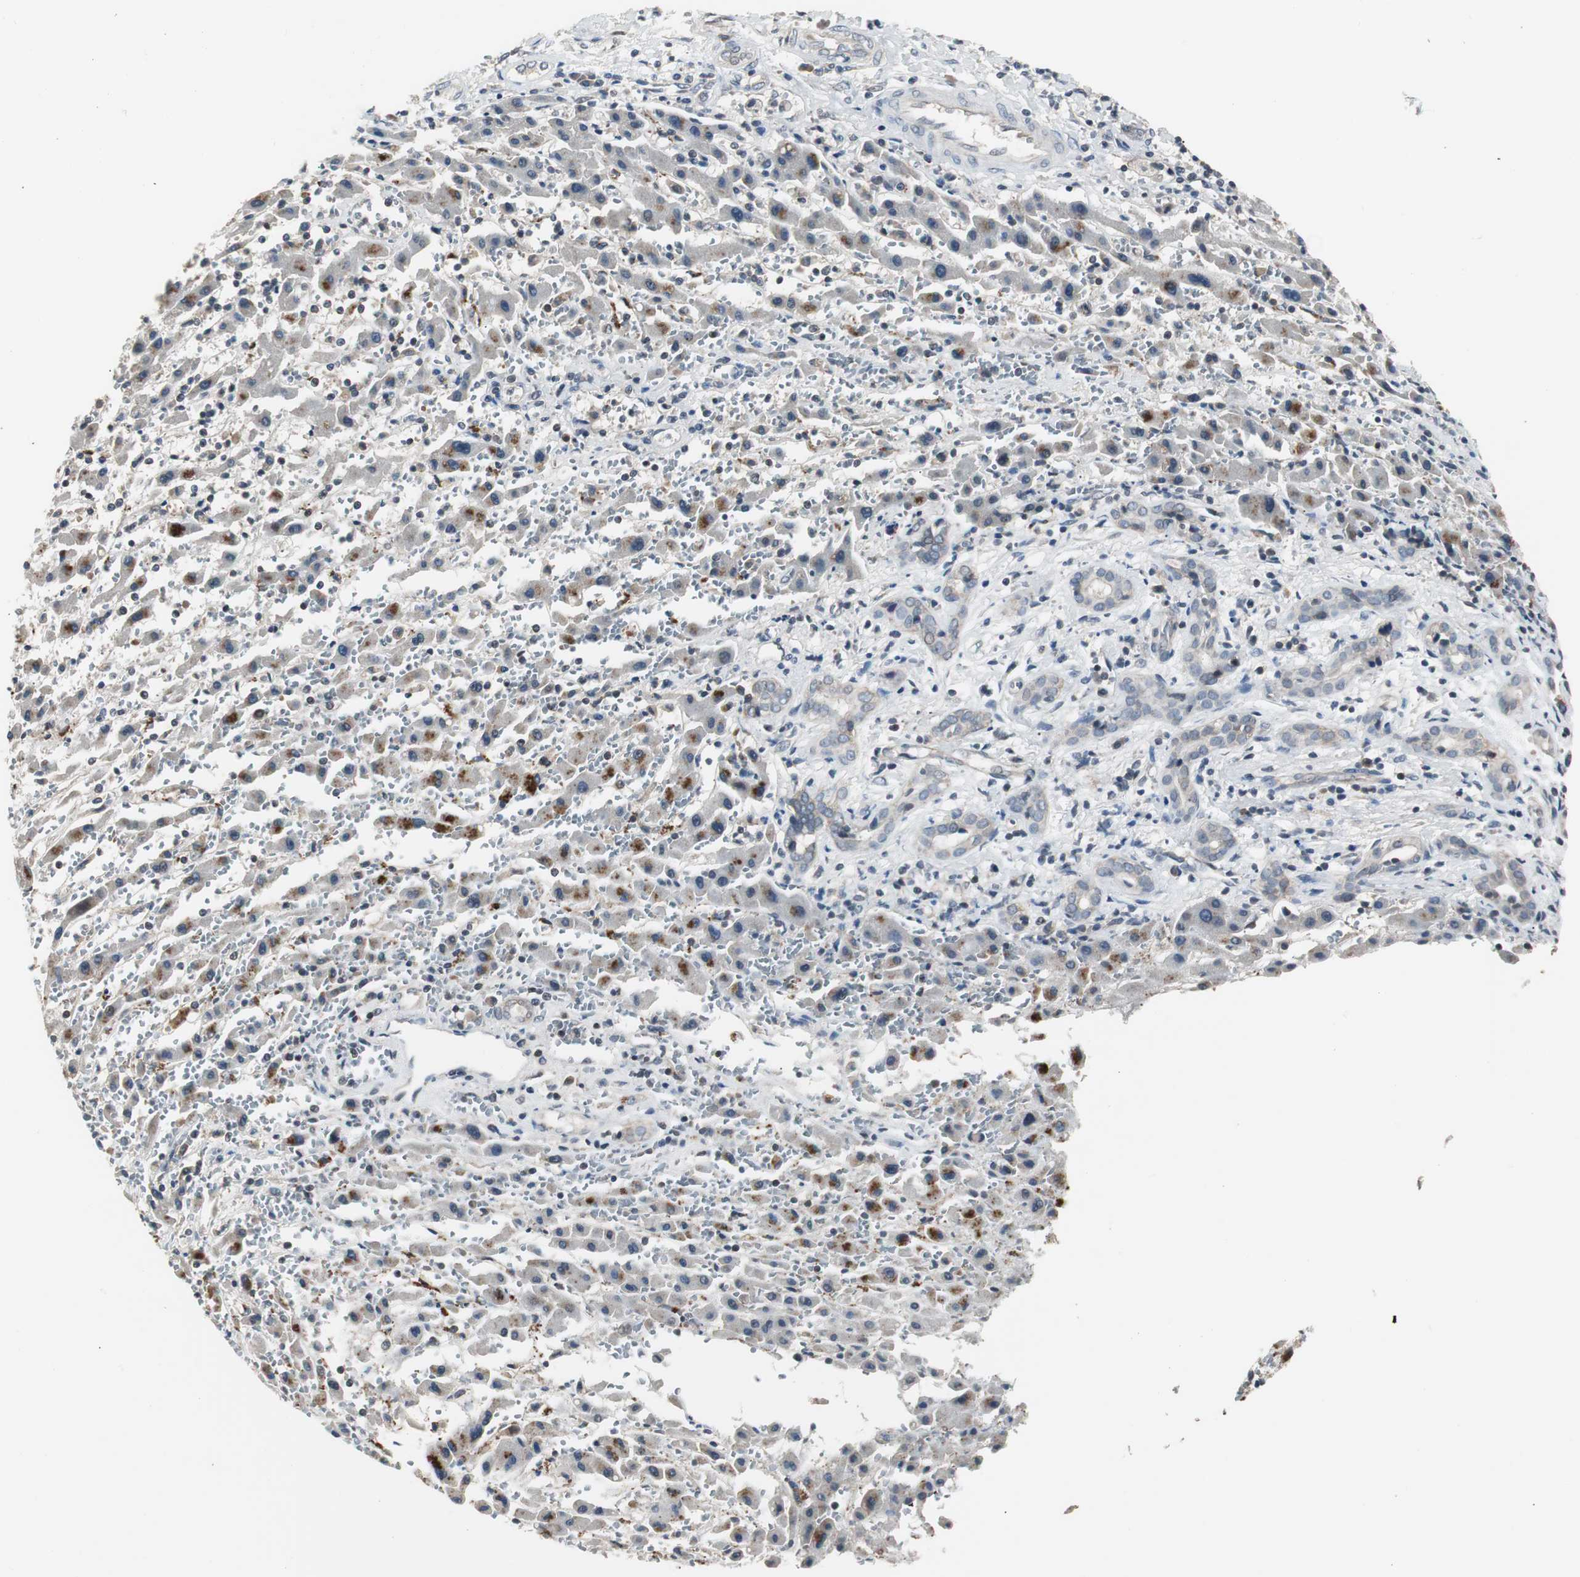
{"staining": {"intensity": "weak", "quantity": ">75%", "location": "cytoplasmic/membranous"}, "tissue": "liver cancer", "cell_type": "Tumor cells", "image_type": "cancer", "snomed": [{"axis": "morphology", "description": "Cholangiocarcinoma"}, {"axis": "topography", "description": "Liver"}], "caption": "Liver cholangiocarcinoma stained with a brown dye exhibits weak cytoplasmic/membranous positive staining in about >75% of tumor cells.", "gene": "ZMPSTE24", "patient": {"sex": "male", "age": 57}}